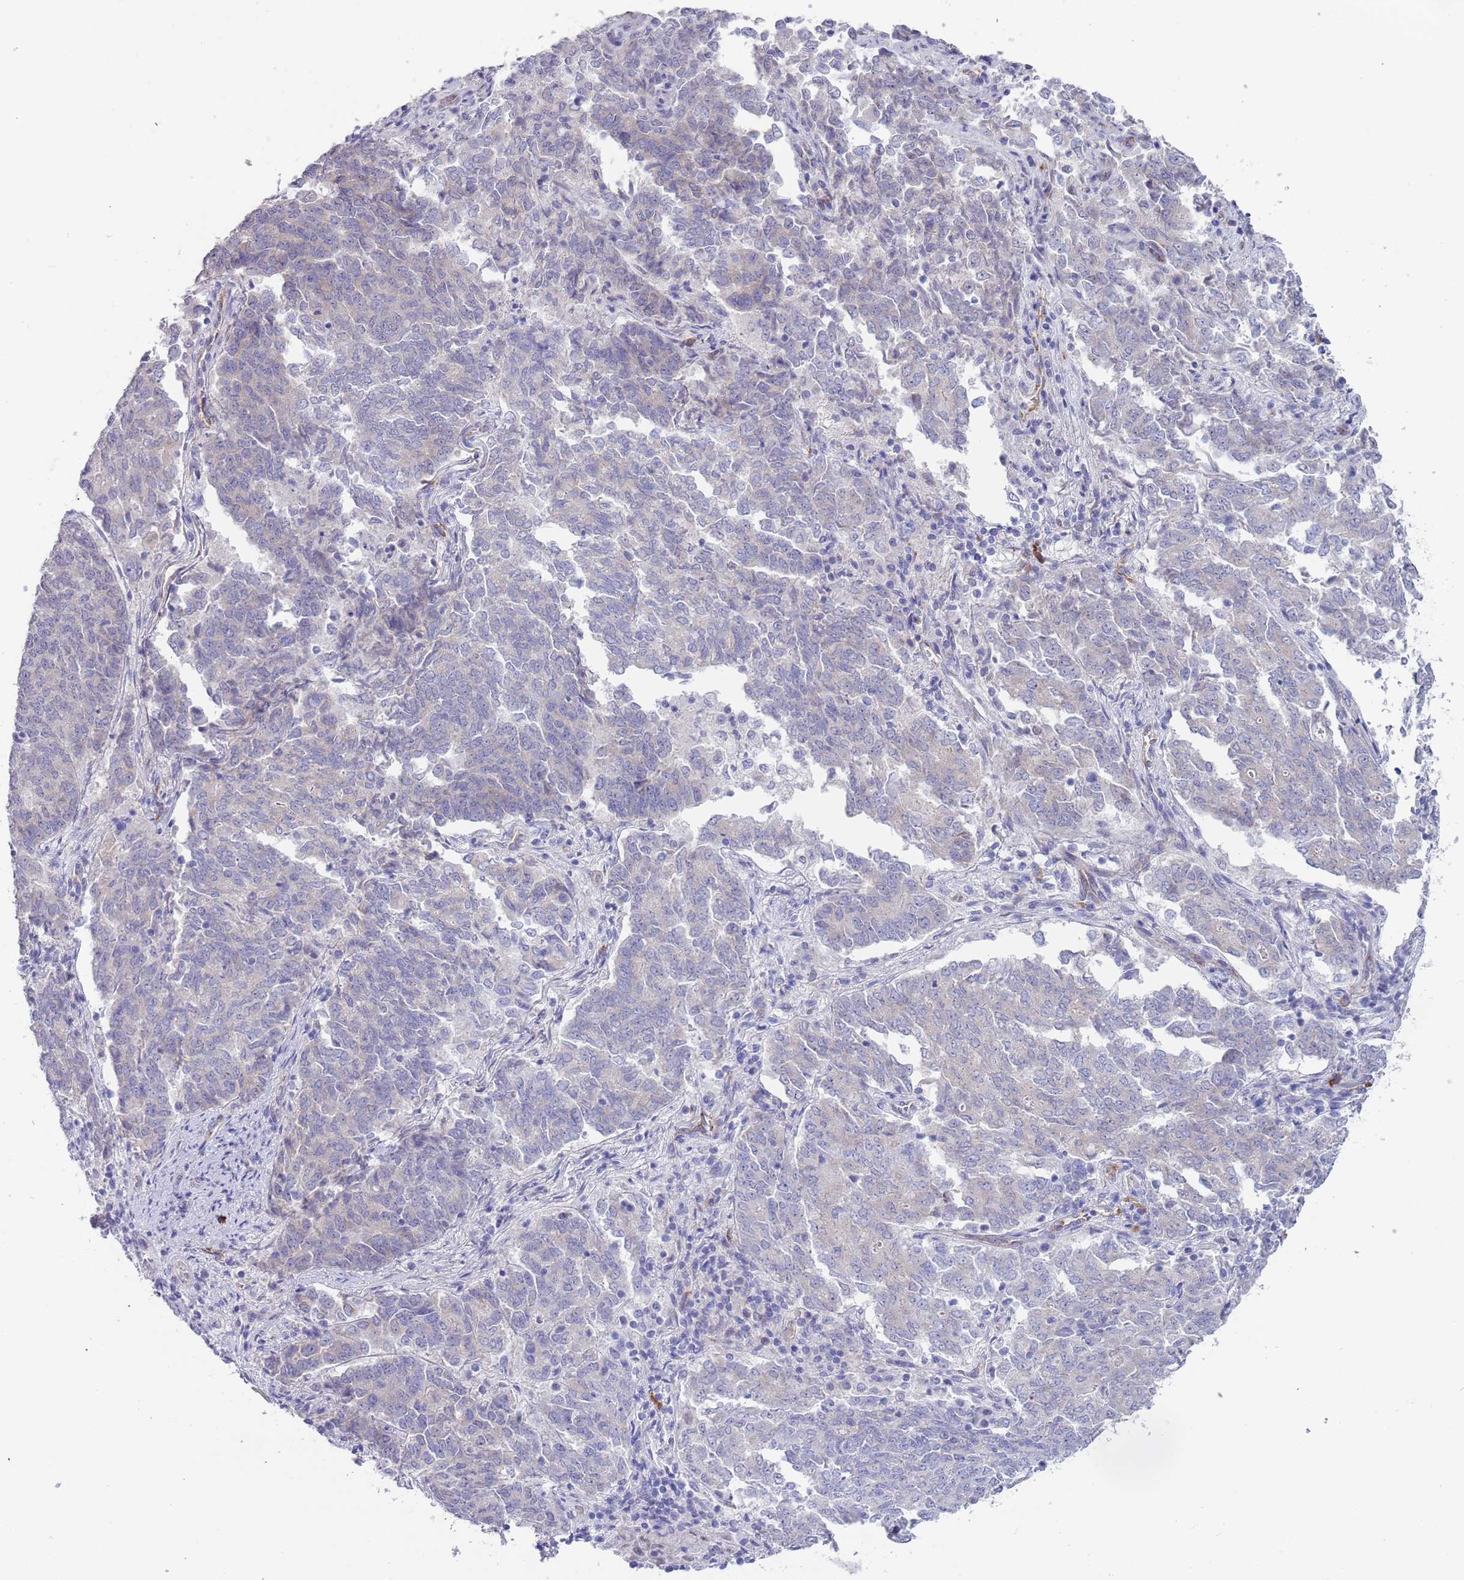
{"staining": {"intensity": "negative", "quantity": "none", "location": "none"}, "tissue": "endometrial cancer", "cell_type": "Tumor cells", "image_type": "cancer", "snomed": [{"axis": "morphology", "description": "Adenocarcinoma, NOS"}, {"axis": "topography", "description": "Endometrium"}], "caption": "IHC photomicrograph of neoplastic tissue: human endometrial cancer (adenocarcinoma) stained with DAB (3,3'-diaminobenzidine) exhibits no significant protein positivity in tumor cells.", "gene": "TNRC6C", "patient": {"sex": "female", "age": 80}}